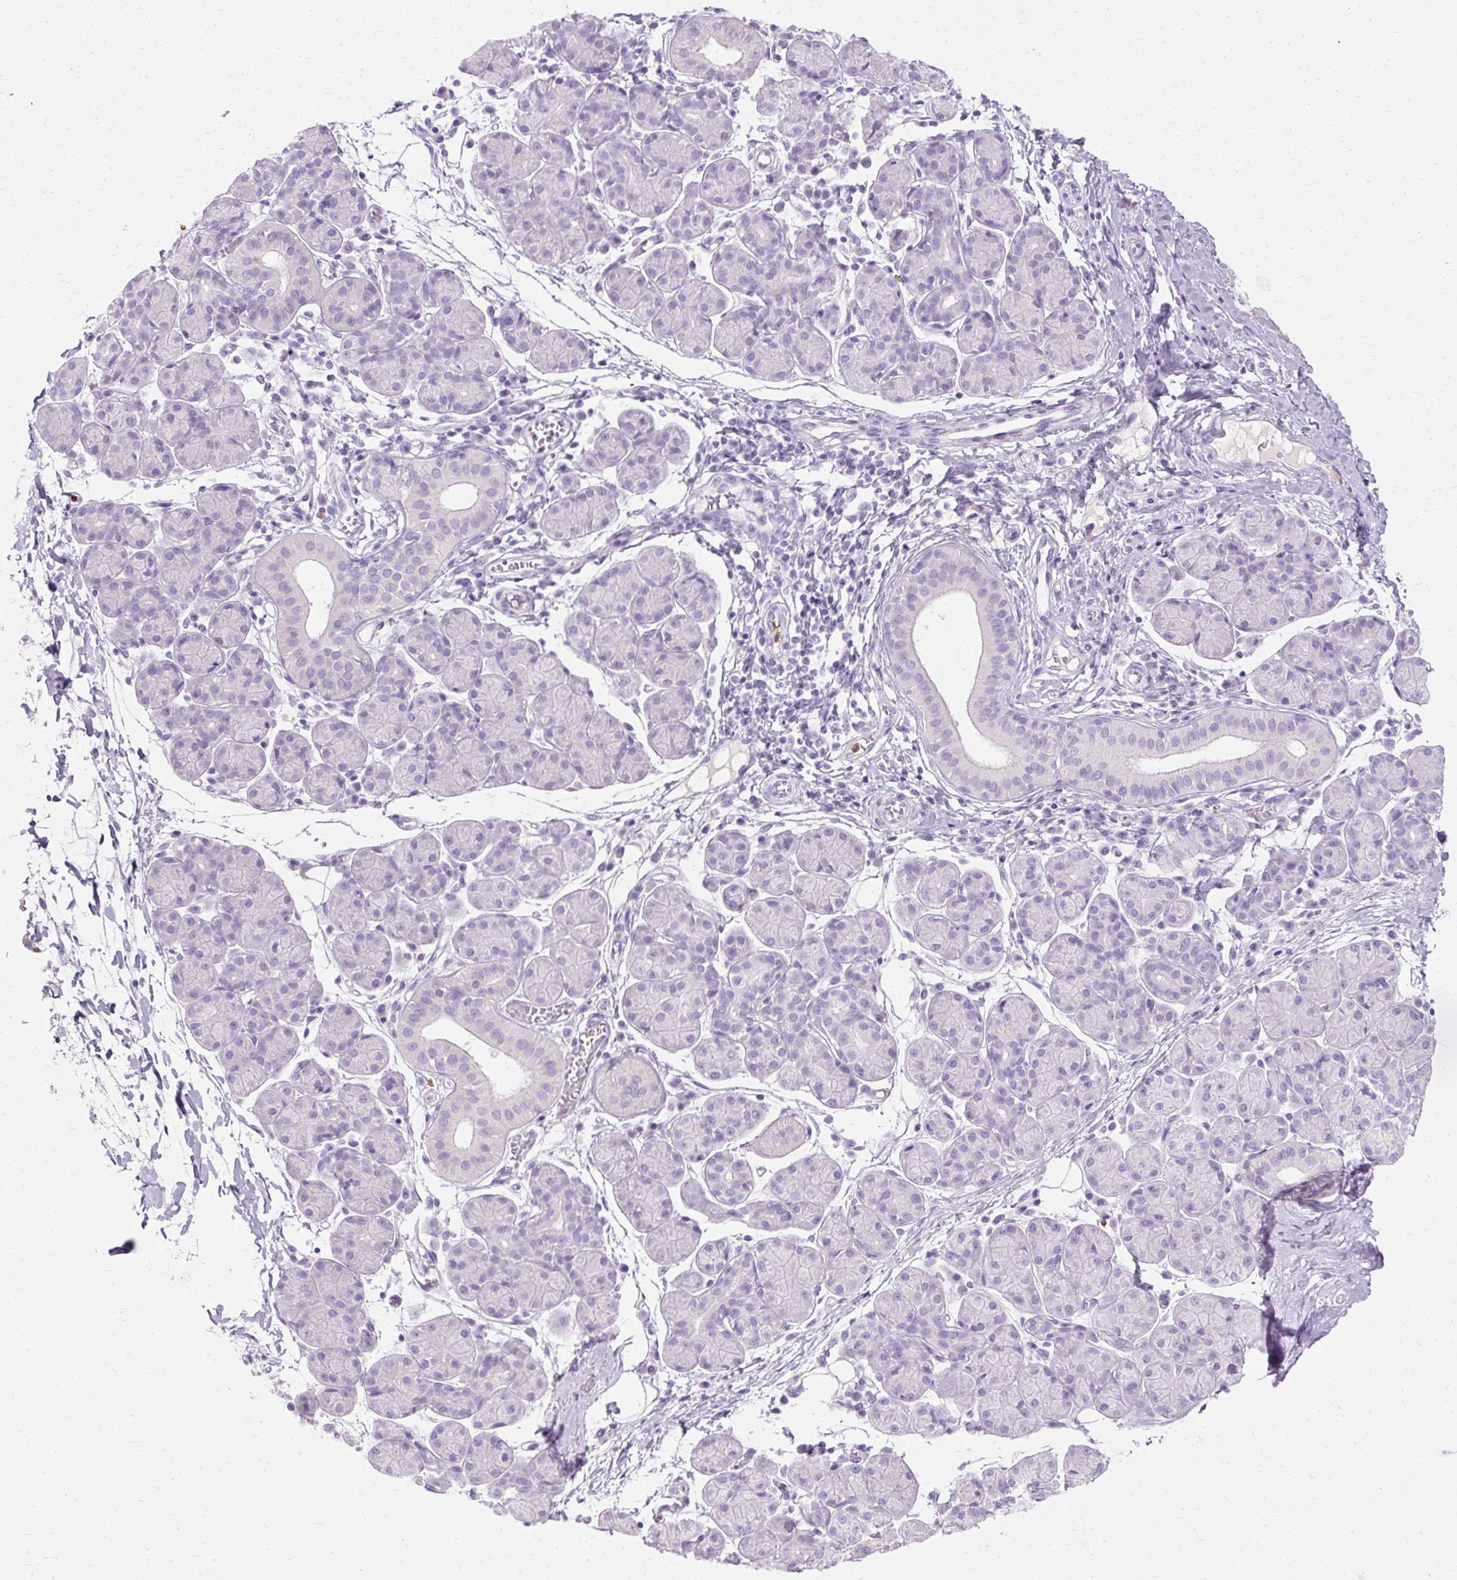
{"staining": {"intensity": "negative", "quantity": "none", "location": "none"}, "tissue": "salivary gland", "cell_type": "Glandular cells", "image_type": "normal", "snomed": [{"axis": "morphology", "description": "Normal tissue, NOS"}, {"axis": "morphology", "description": "Inflammation, NOS"}, {"axis": "topography", "description": "Lymph node"}, {"axis": "topography", "description": "Salivary gland"}], "caption": "DAB (3,3'-diaminobenzidine) immunohistochemical staining of unremarkable human salivary gland reveals no significant positivity in glandular cells. (Stains: DAB (3,3'-diaminobenzidine) immunohistochemistry with hematoxylin counter stain, Microscopy: brightfield microscopy at high magnification).", "gene": "DEFA1B", "patient": {"sex": "male", "age": 3}}